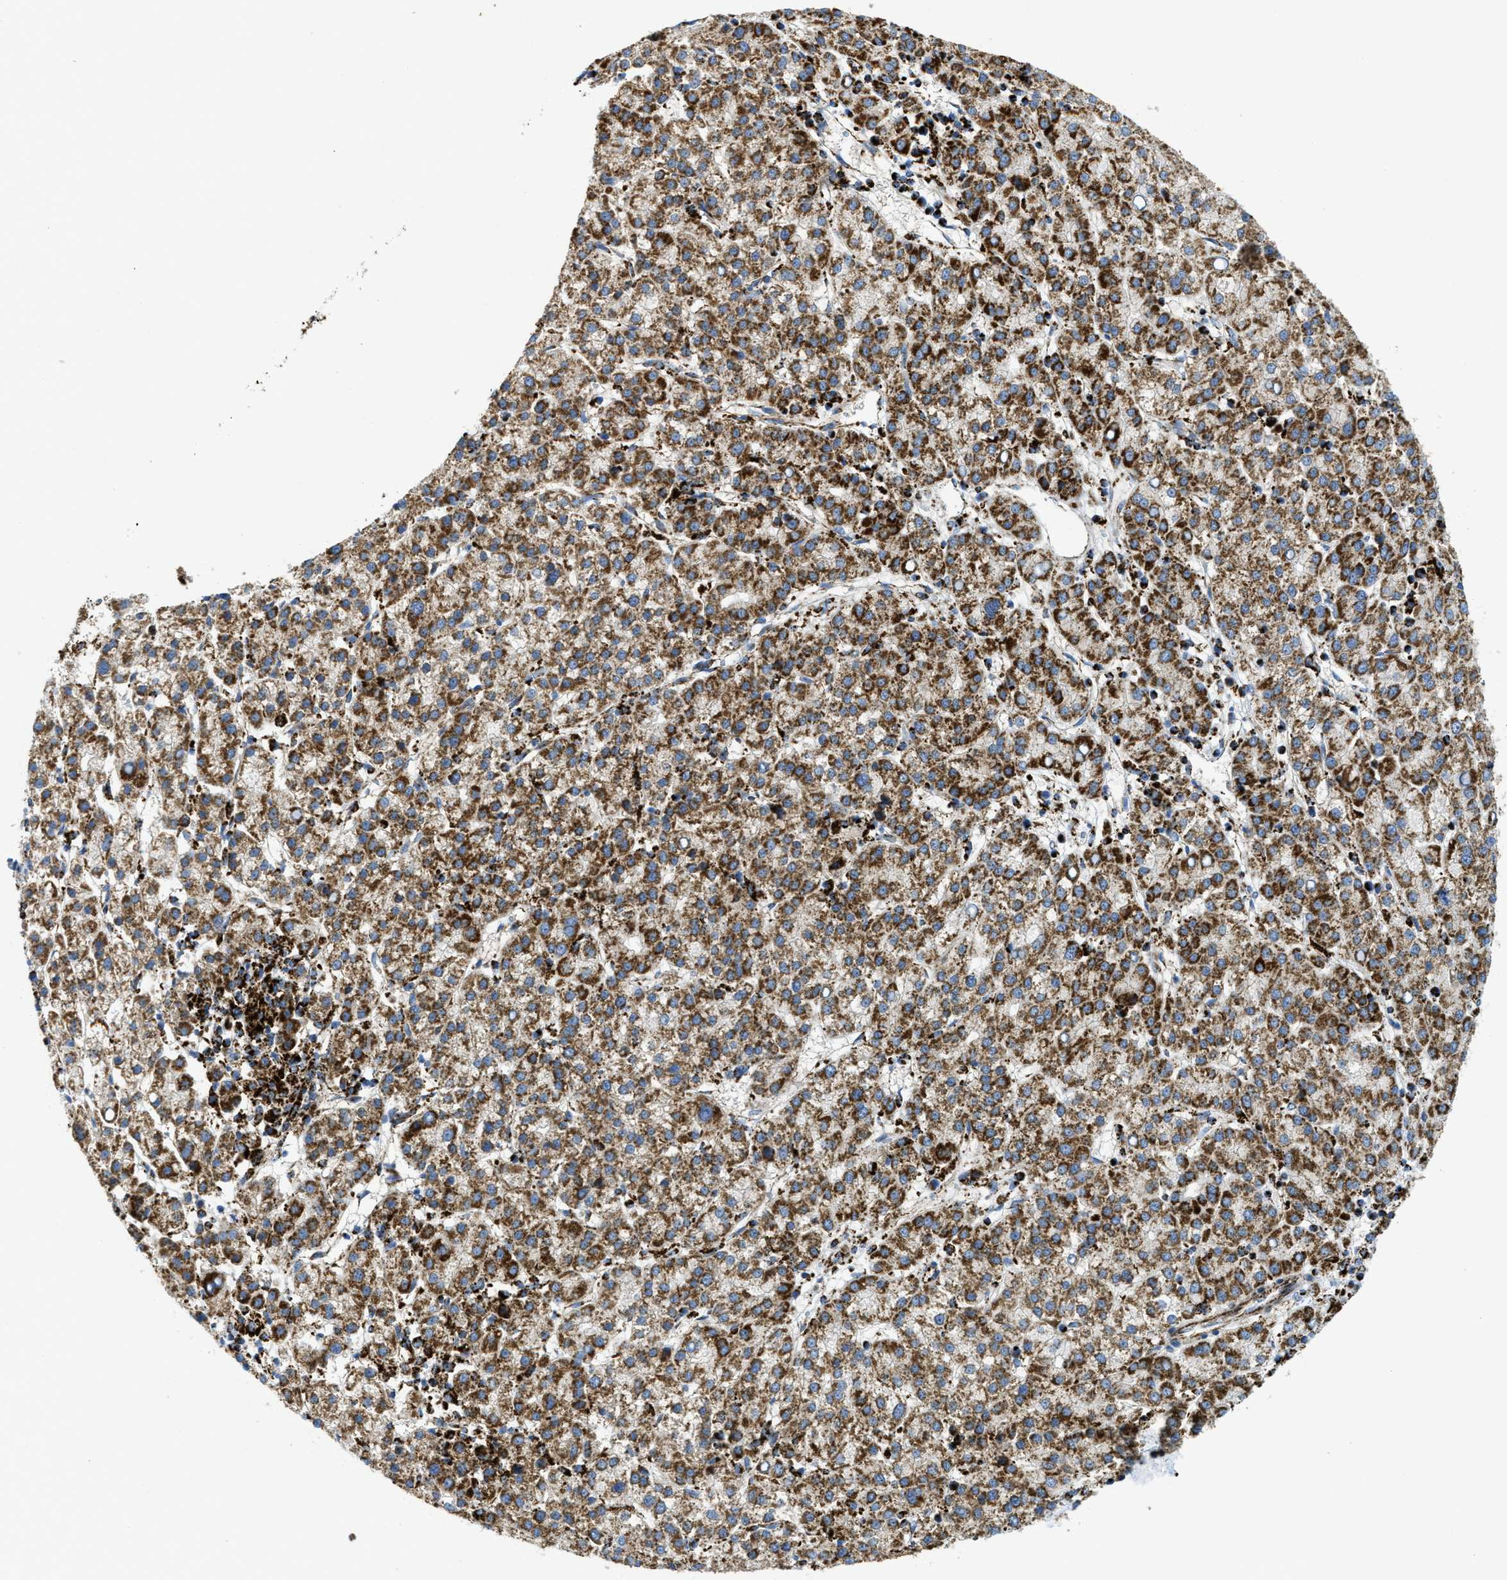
{"staining": {"intensity": "strong", "quantity": ">75%", "location": "cytoplasmic/membranous"}, "tissue": "liver cancer", "cell_type": "Tumor cells", "image_type": "cancer", "snomed": [{"axis": "morphology", "description": "Carcinoma, Hepatocellular, NOS"}, {"axis": "topography", "description": "Liver"}], "caption": "Immunohistochemistry (IHC) histopathology image of neoplastic tissue: hepatocellular carcinoma (liver) stained using immunohistochemistry displays high levels of strong protein expression localized specifically in the cytoplasmic/membranous of tumor cells, appearing as a cytoplasmic/membranous brown color.", "gene": "SQOR", "patient": {"sex": "female", "age": 58}}